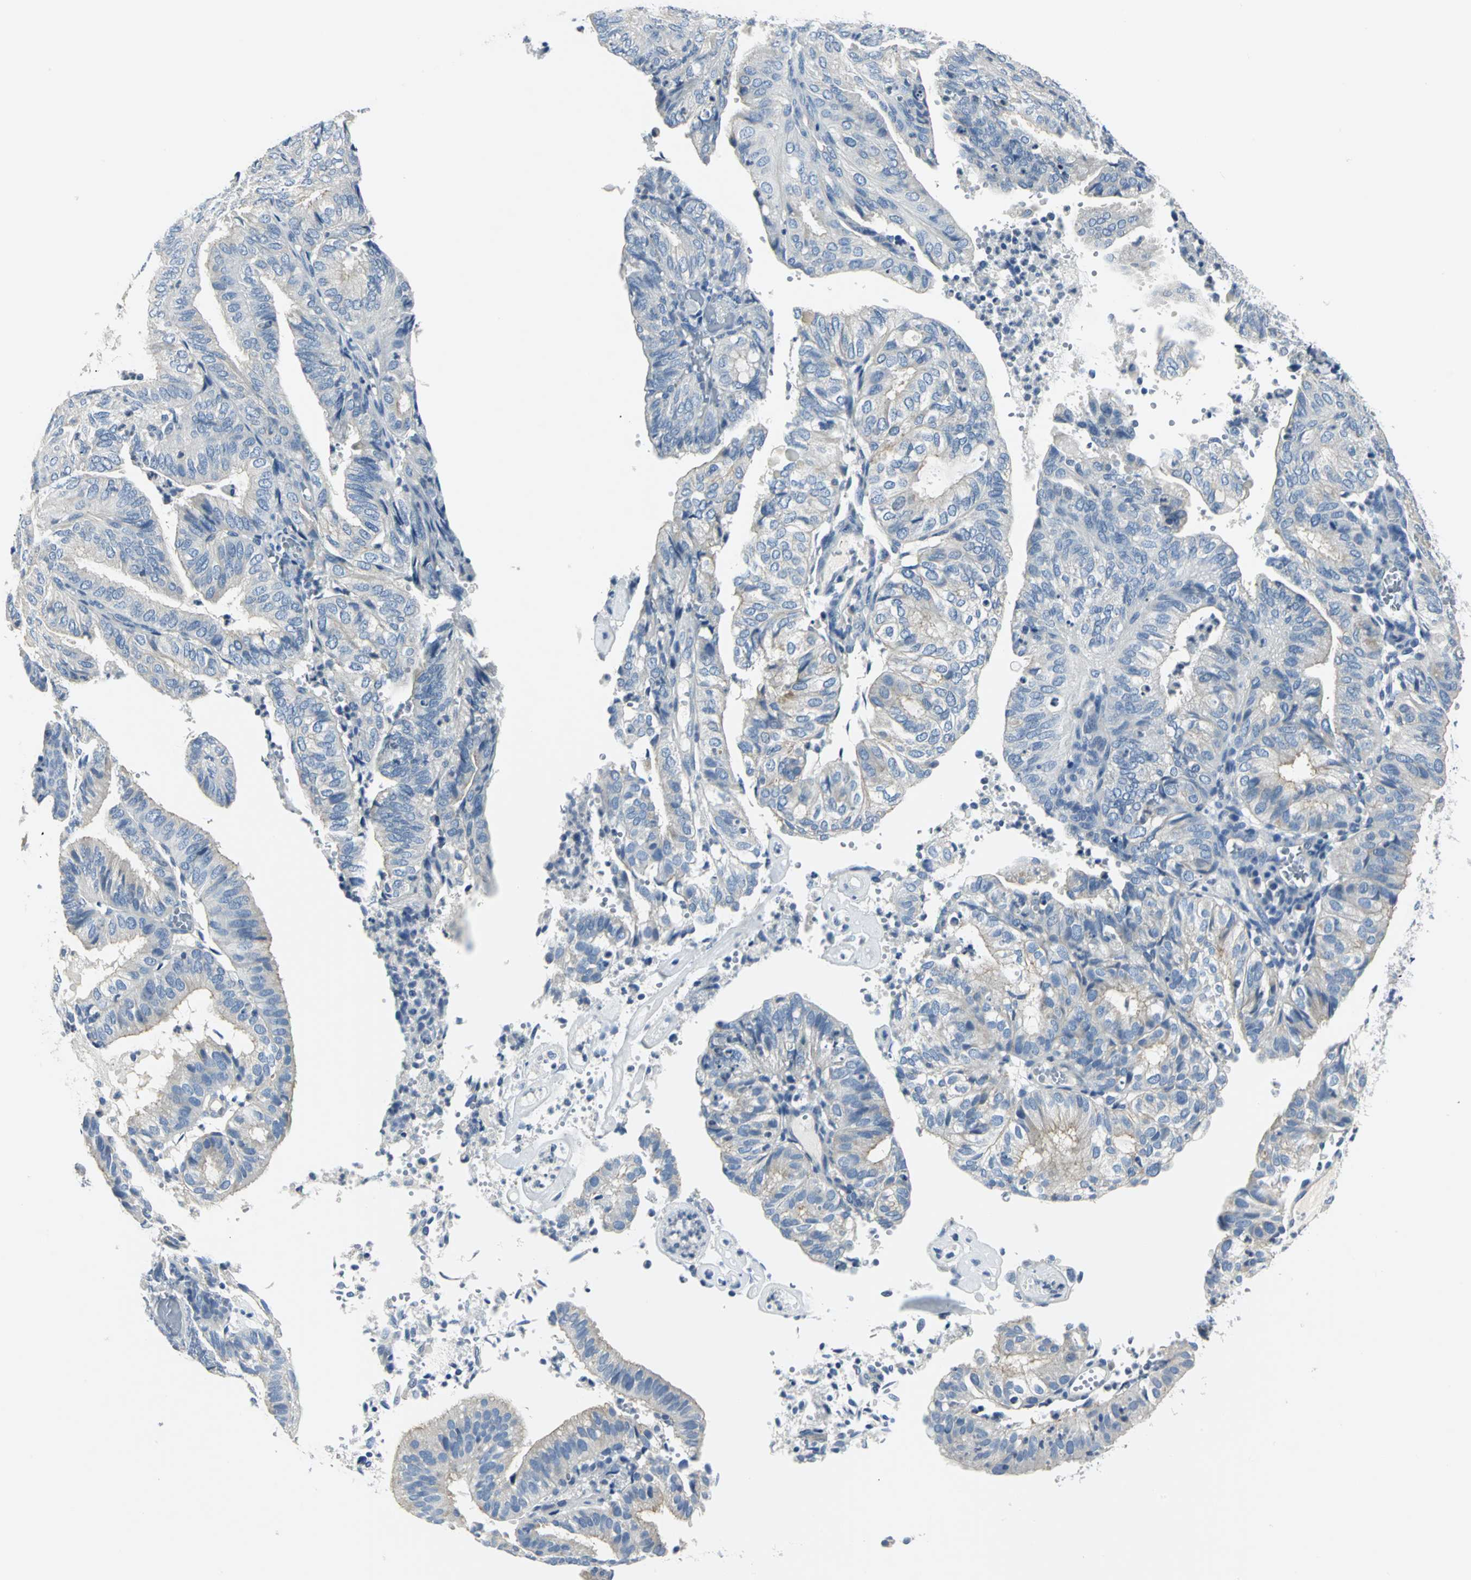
{"staining": {"intensity": "negative", "quantity": "none", "location": "none"}, "tissue": "endometrial cancer", "cell_type": "Tumor cells", "image_type": "cancer", "snomed": [{"axis": "morphology", "description": "Adenocarcinoma, NOS"}, {"axis": "topography", "description": "Uterus"}], "caption": "Adenocarcinoma (endometrial) was stained to show a protein in brown. There is no significant expression in tumor cells.", "gene": "RIPOR1", "patient": {"sex": "female", "age": 60}}